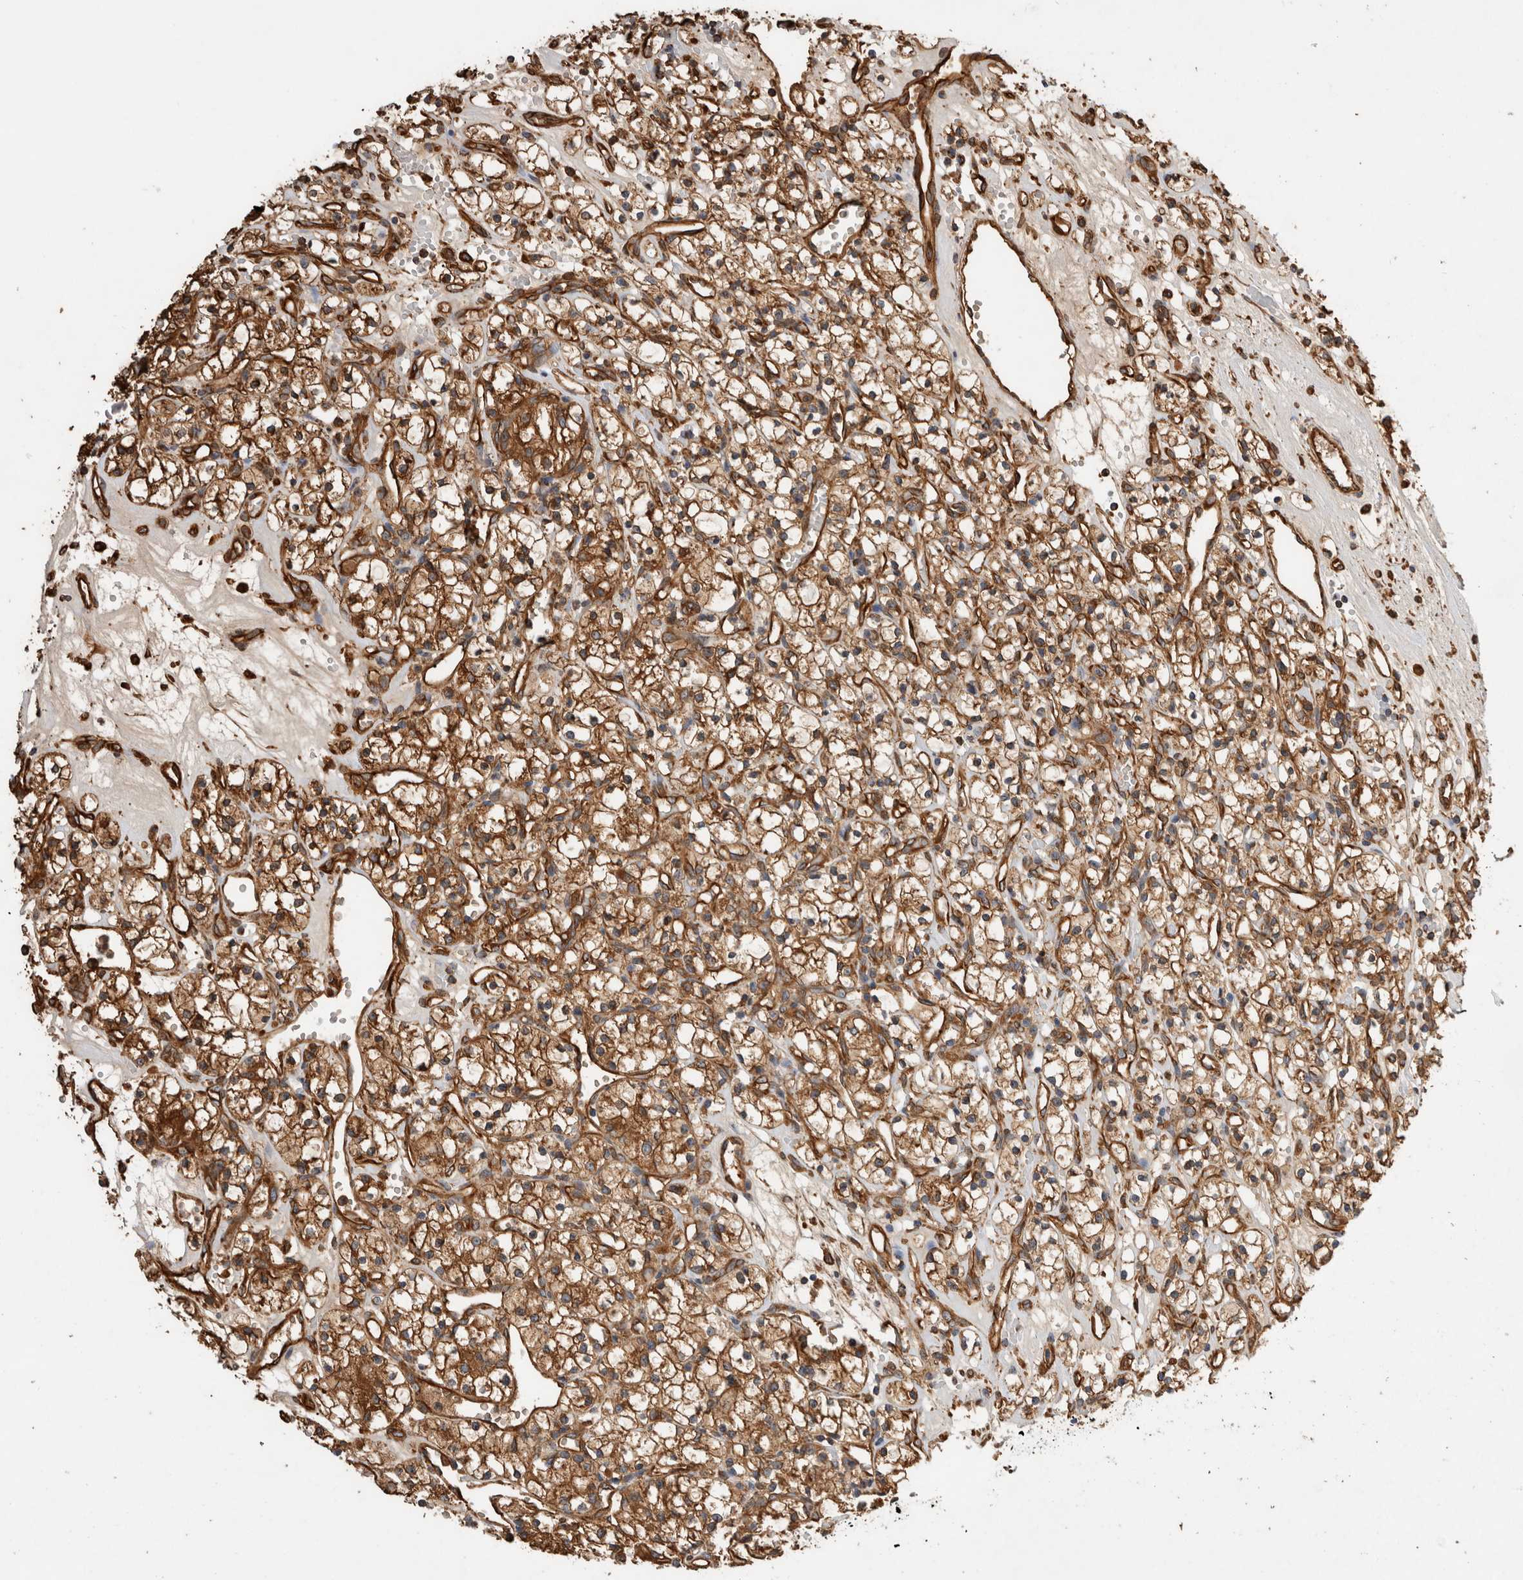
{"staining": {"intensity": "moderate", "quantity": ">75%", "location": "cytoplasmic/membranous"}, "tissue": "renal cancer", "cell_type": "Tumor cells", "image_type": "cancer", "snomed": [{"axis": "morphology", "description": "Adenocarcinoma, NOS"}, {"axis": "topography", "description": "Kidney"}], "caption": "Human renal cancer stained for a protein (brown) exhibits moderate cytoplasmic/membranous positive staining in about >75% of tumor cells.", "gene": "ZNF397", "patient": {"sex": "female", "age": 59}}